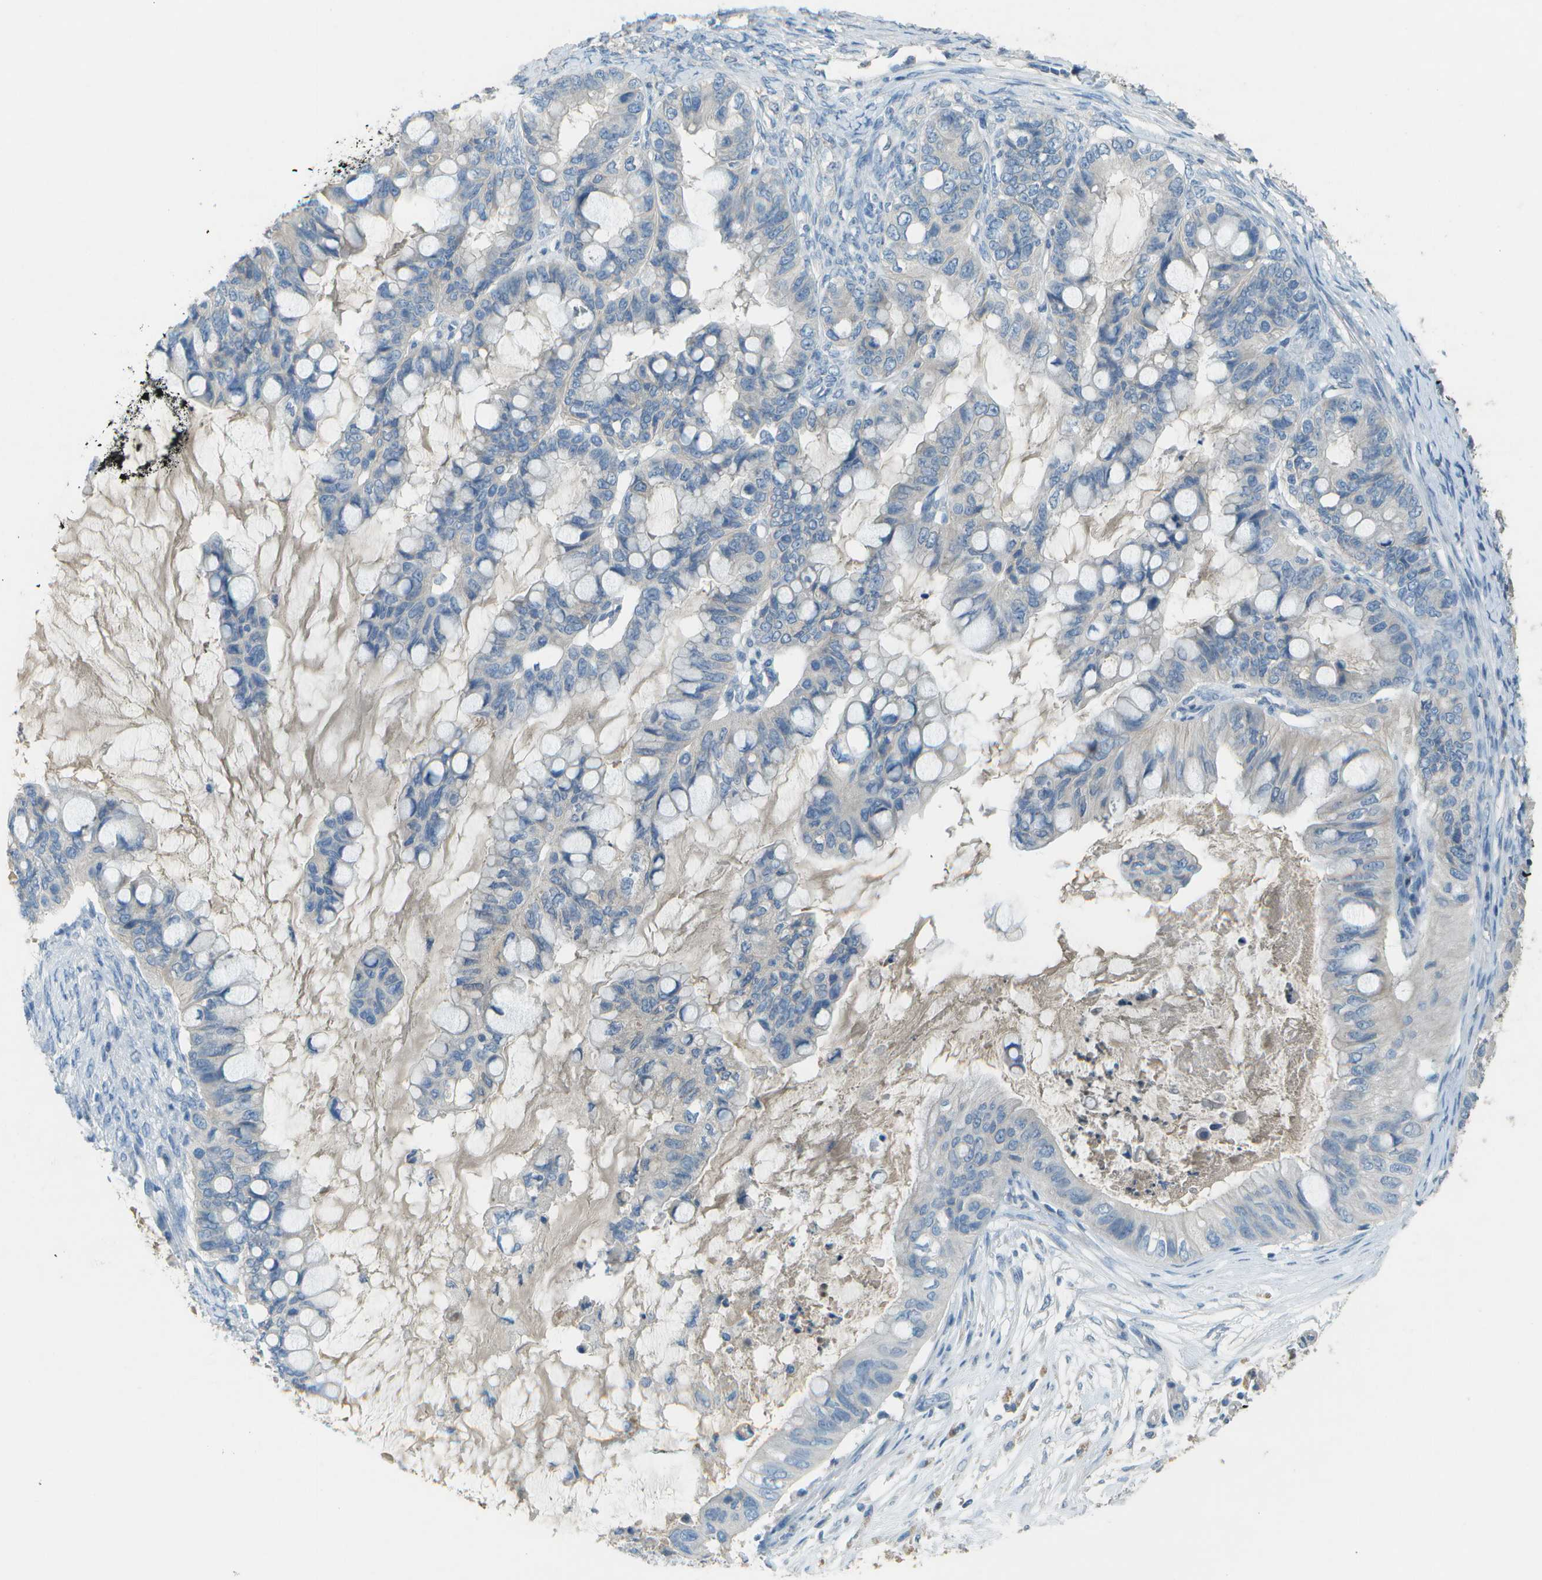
{"staining": {"intensity": "weak", "quantity": "<25%", "location": "cytoplasmic/membranous"}, "tissue": "ovarian cancer", "cell_type": "Tumor cells", "image_type": "cancer", "snomed": [{"axis": "morphology", "description": "Cystadenocarcinoma, mucinous, NOS"}, {"axis": "topography", "description": "Ovary"}], "caption": "DAB immunohistochemical staining of human ovarian cancer displays no significant staining in tumor cells.", "gene": "LGI2", "patient": {"sex": "female", "age": 80}}